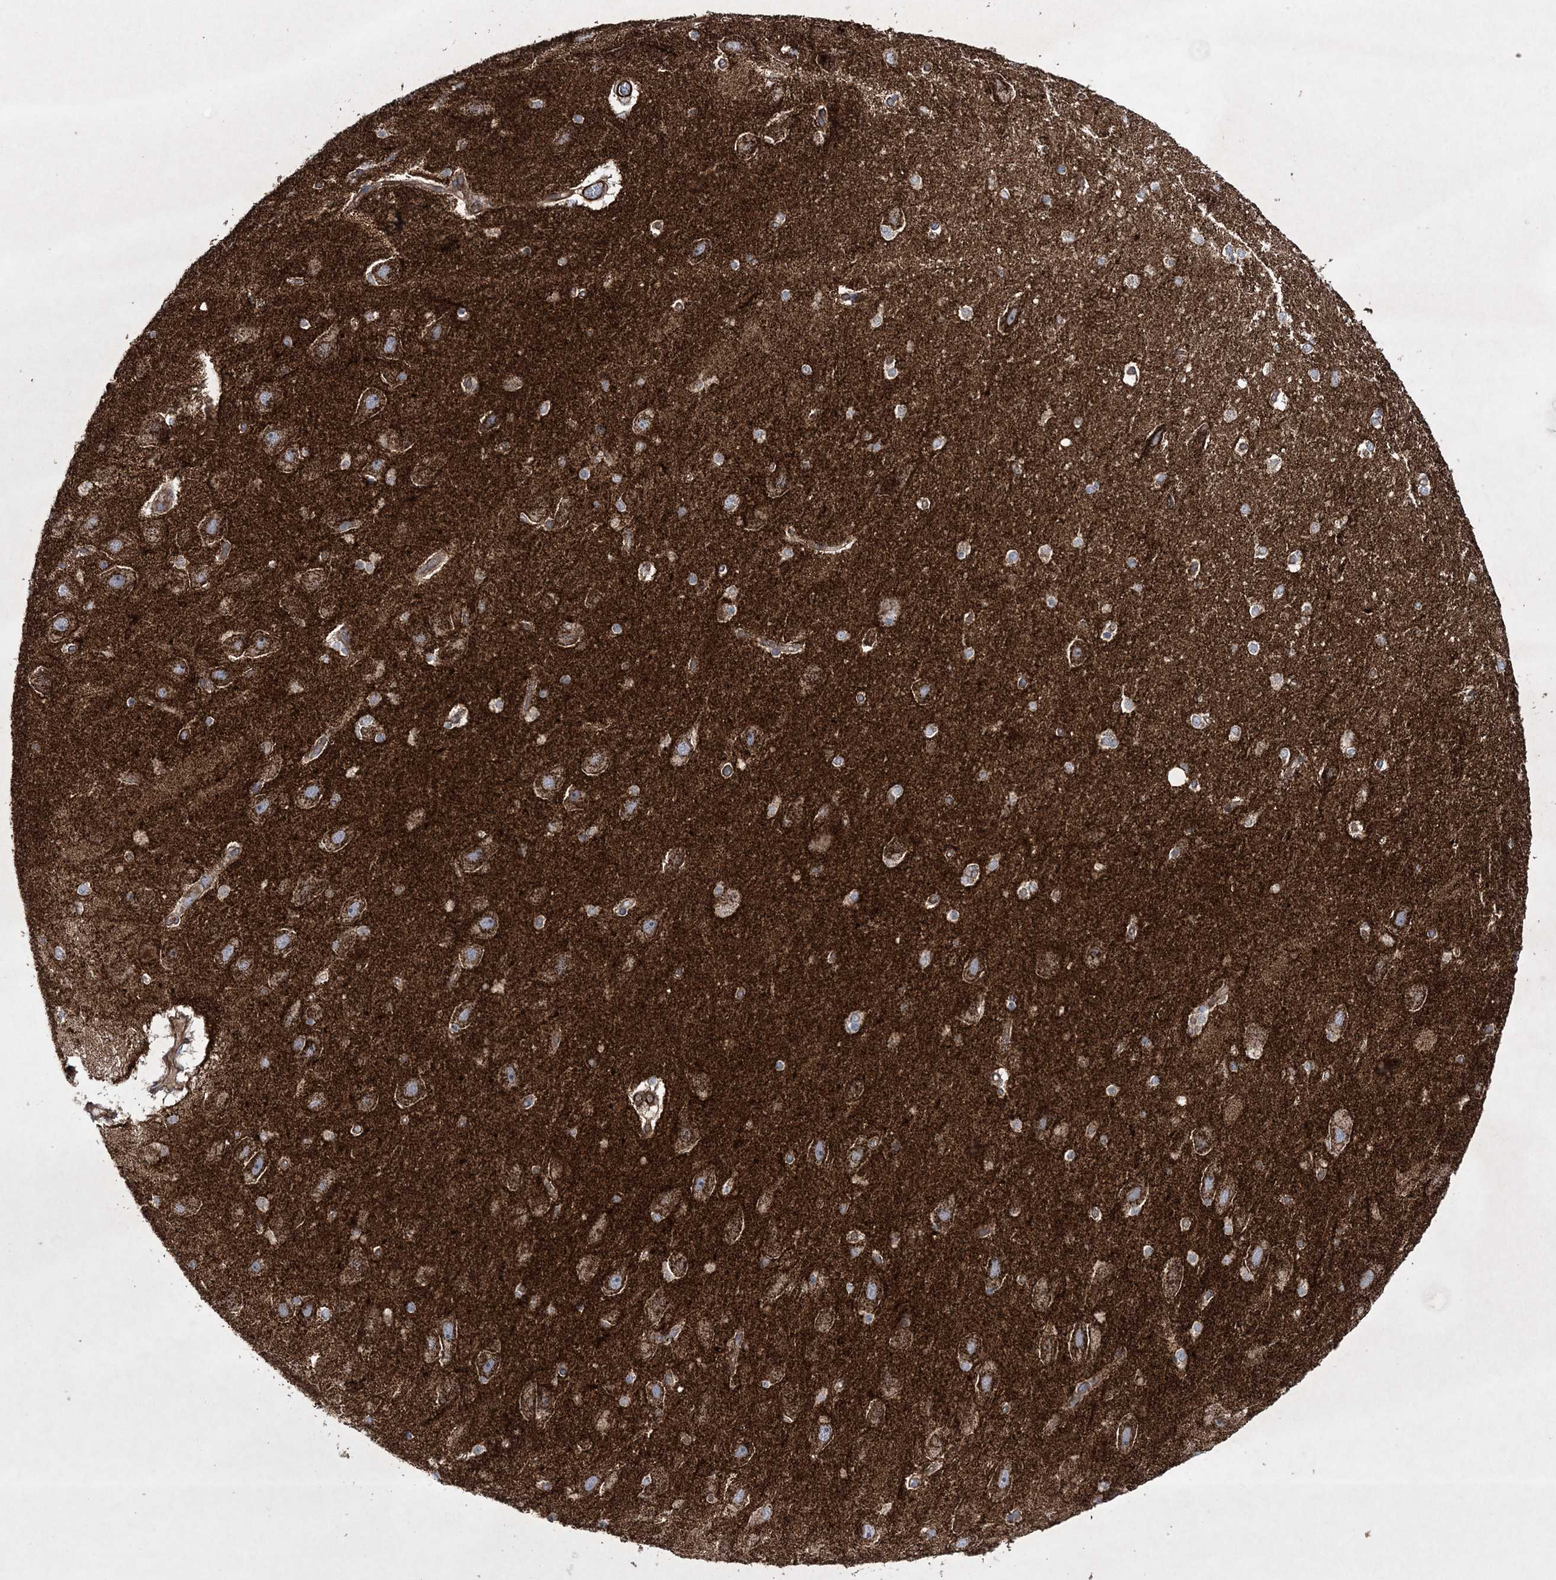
{"staining": {"intensity": "moderate", "quantity": ">75%", "location": "cytoplasmic/membranous"}, "tissue": "hippocampus", "cell_type": "Glial cells", "image_type": "normal", "snomed": [{"axis": "morphology", "description": "Normal tissue, NOS"}, {"axis": "topography", "description": "Hippocampus"}], "caption": "Glial cells exhibit medium levels of moderate cytoplasmic/membranous positivity in approximately >75% of cells in unremarkable hippocampus. The staining was performed using DAB, with brown indicating positive protein expression. Nuclei are stained blue with hematoxylin.", "gene": "RICTOR", "patient": {"sex": "female", "age": 54}}